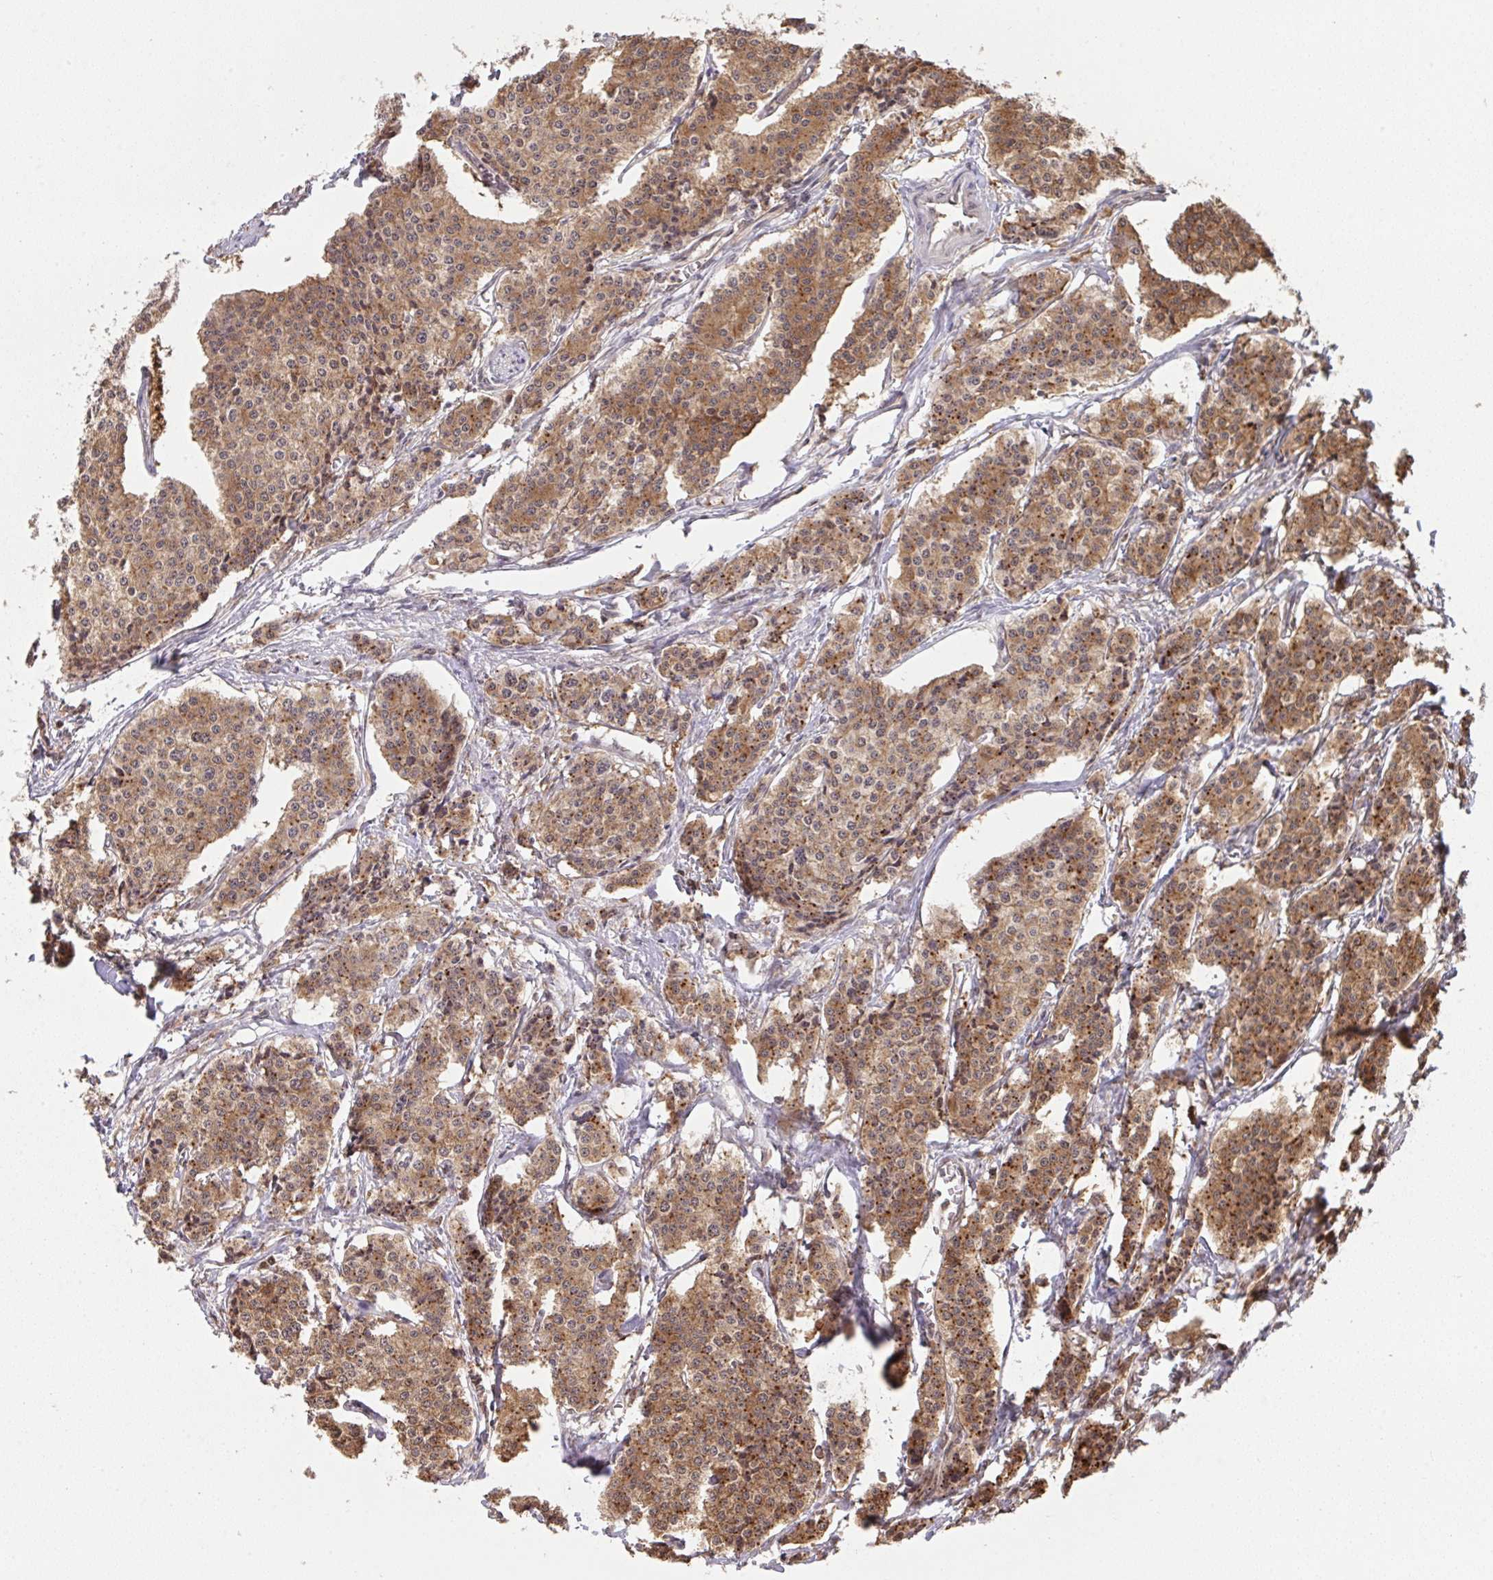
{"staining": {"intensity": "moderate", "quantity": ">75%", "location": "cytoplasmic/membranous"}, "tissue": "carcinoid", "cell_type": "Tumor cells", "image_type": "cancer", "snomed": [{"axis": "morphology", "description": "Carcinoid, malignant, NOS"}, {"axis": "topography", "description": "Small intestine"}], "caption": "A brown stain shows moderate cytoplasmic/membranous positivity of a protein in carcinoid tumor cells.", "gene": "C12orf57", "patient": {"sex": "female", "age": 64}}